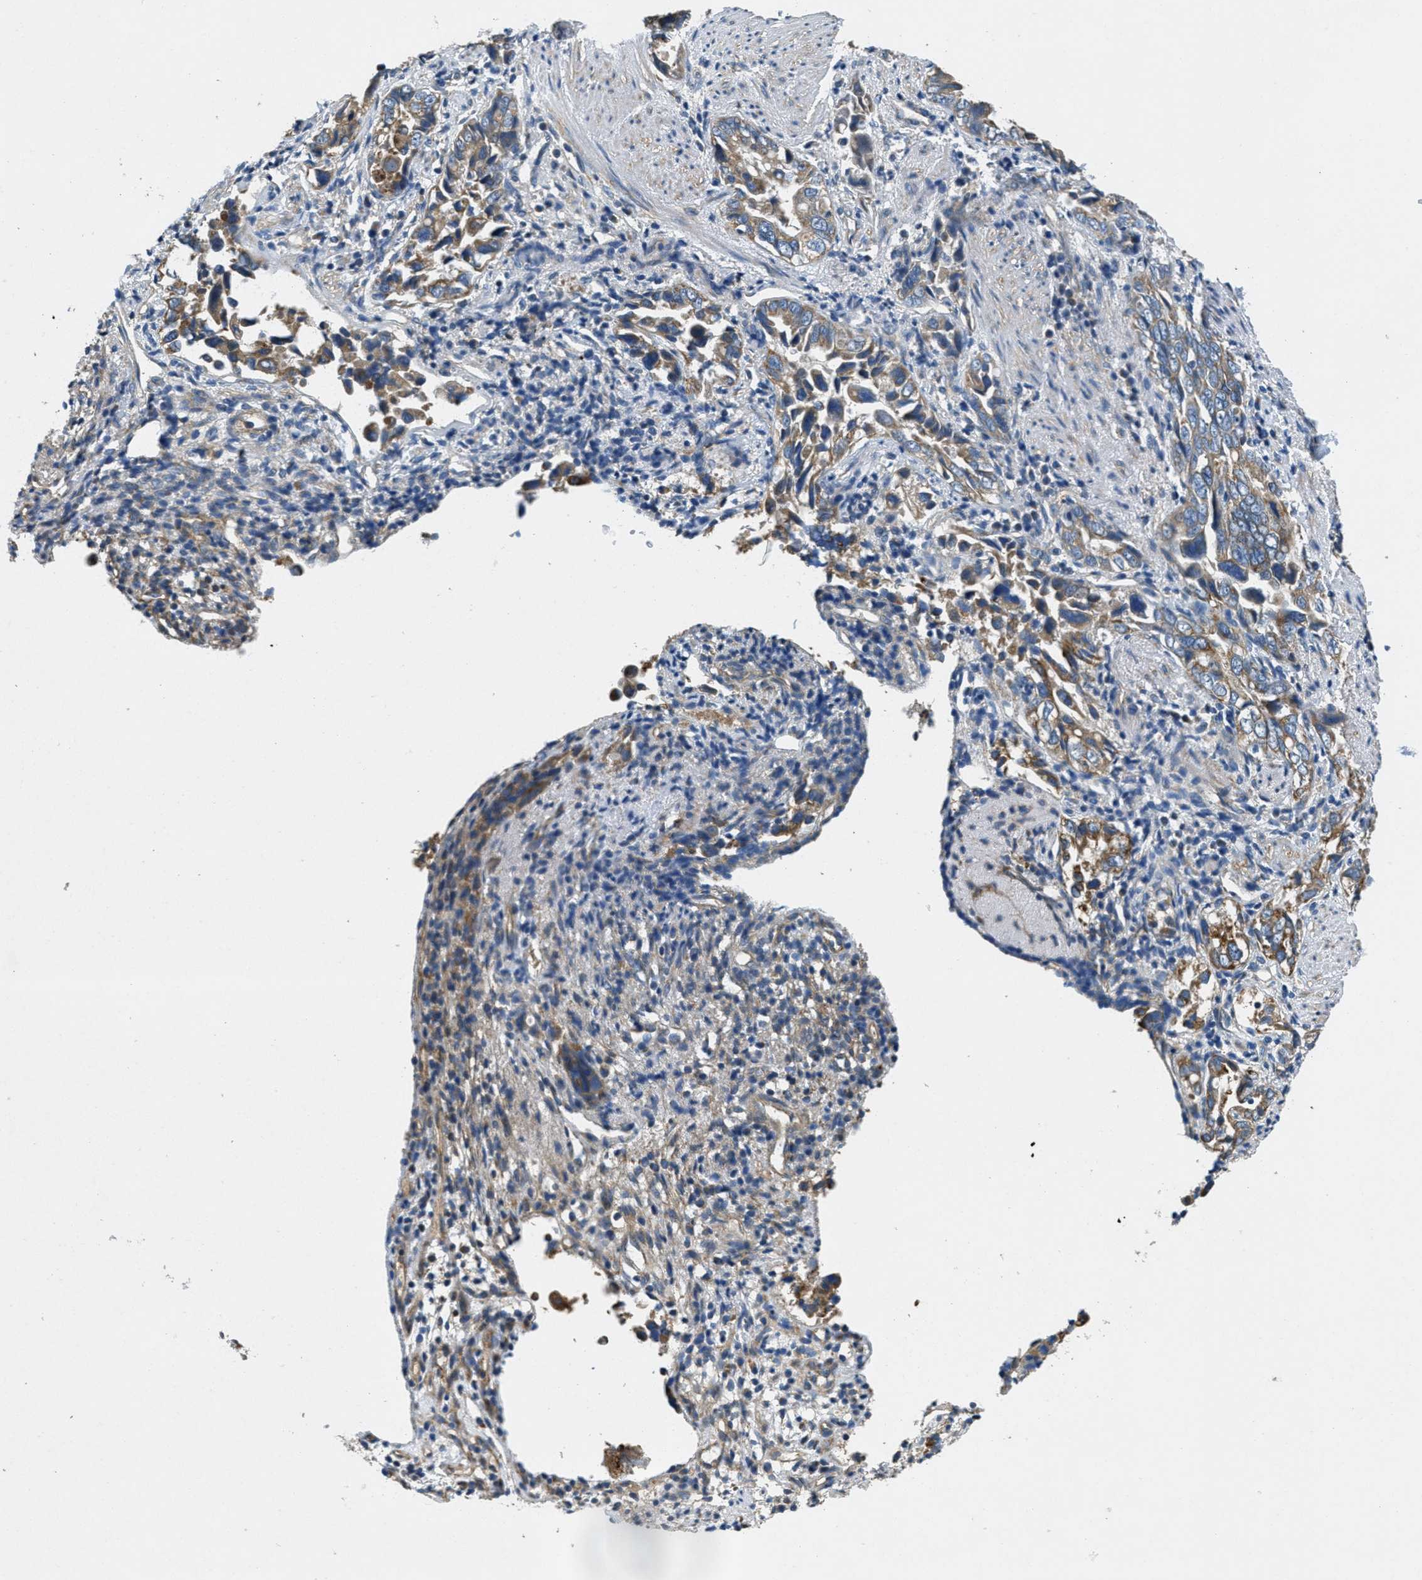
{"staining": {"intensity": "moderate", "quantity": "25%-75%", "location": "cytoplasmic/membranous"}, "tissue": "liver cancer", "cell_type": "Tumor cells", "image_type": "cancer", "snomed": [{"axis": "morphology", "description": "Cholangiocarcinoma"}, {"axis": "topography", "description": "Liver"}], "caption": "Tumor cells display moderate cytoplasmic/membranous expression in about 25%-75% of cells in cholangiocarcinoma (liver).", "gene": "TOMM70", "patient": {"sex": "female", "age": 79}}